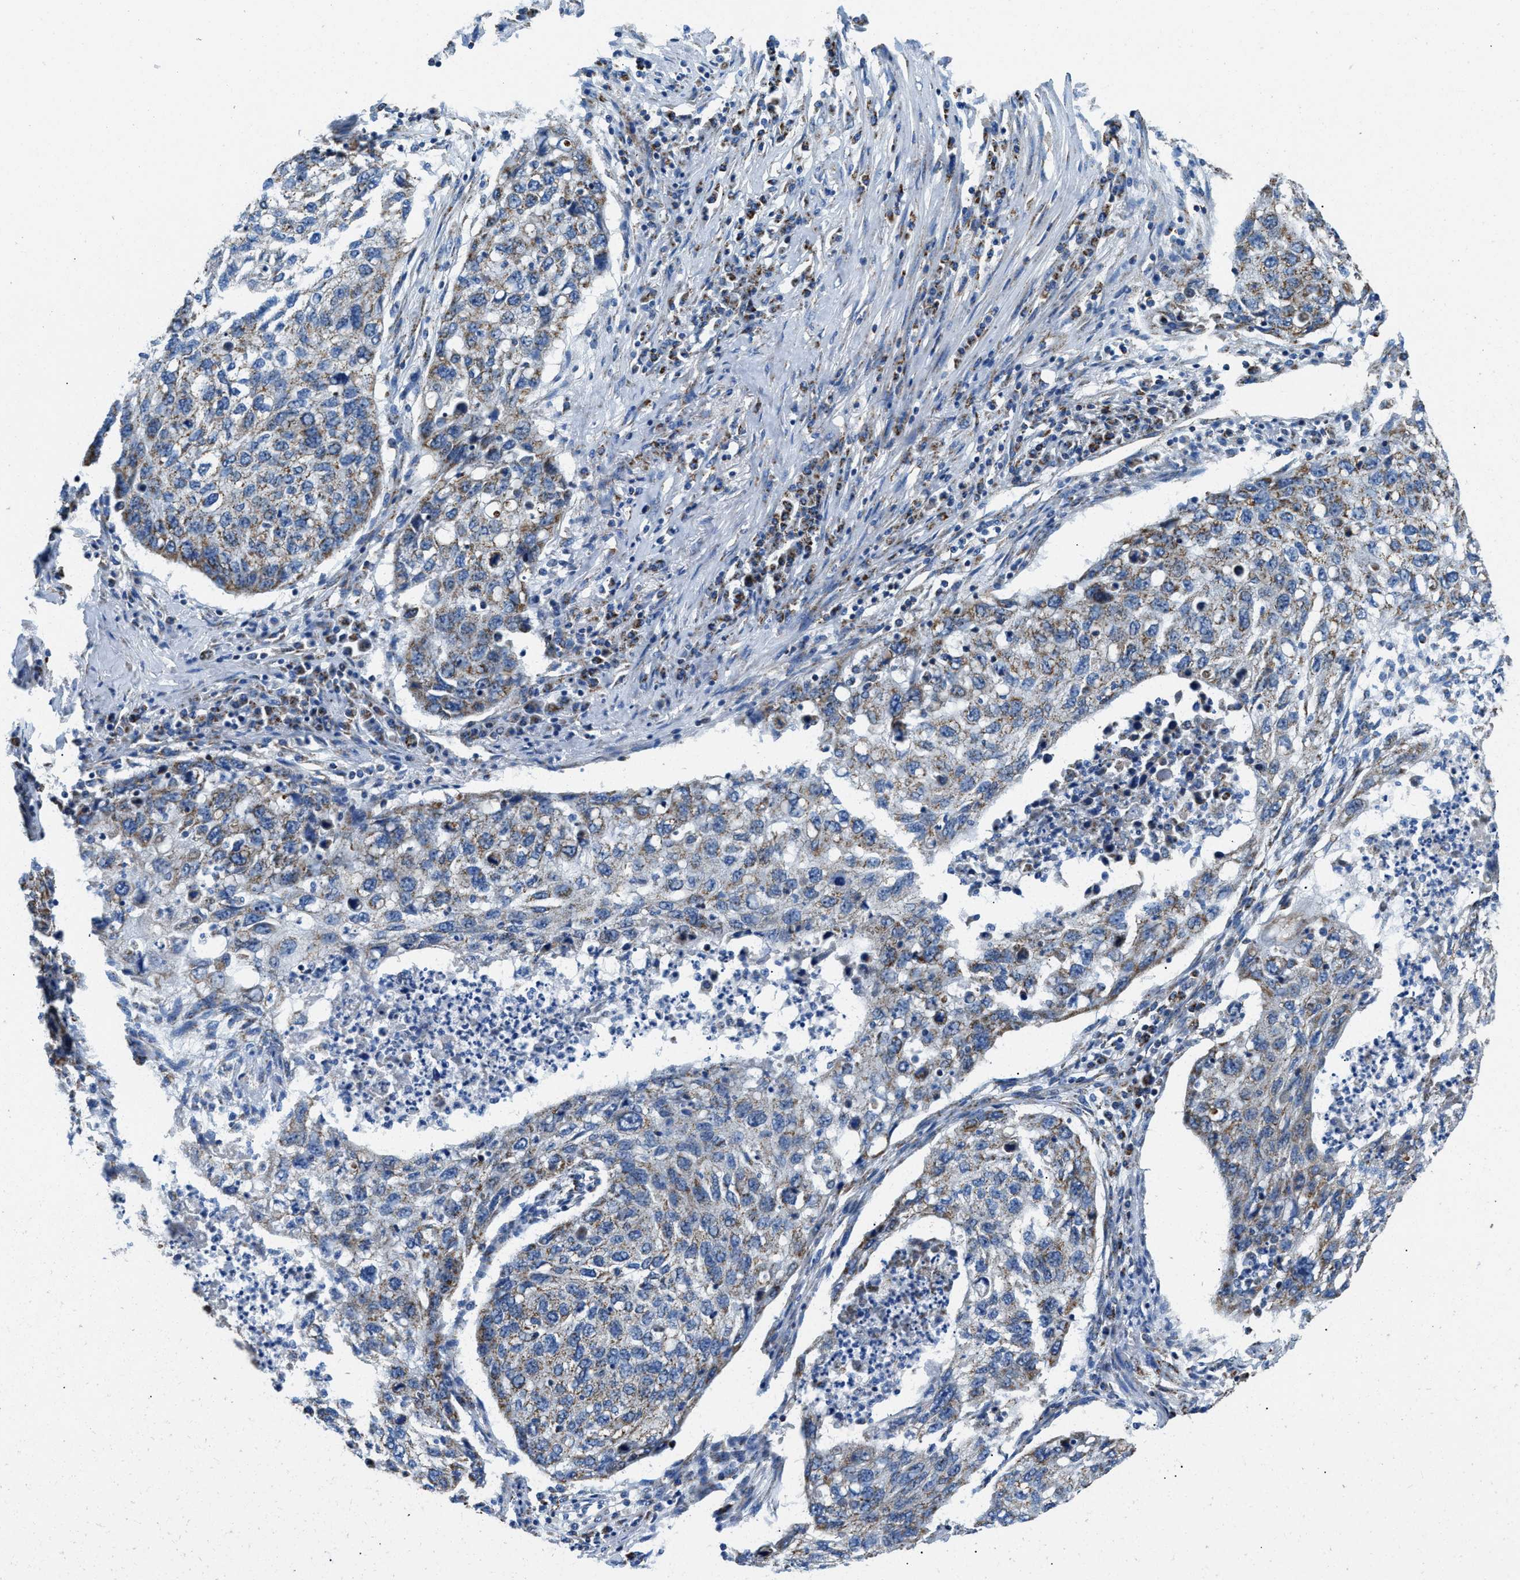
{"staining": {"intensity": "moderate", "quantity": "25%-75%", "location": "cytoplasmic/membranous"}, "tissue": "lung cancer", "cell_type": "Tumor cells", "image_type": "cancer", "snomed": [{"axis": "morphology", "description": "Squamous cell carcinoma, NOS"}, {"axis": "topography", "description": "Lung"}], "caption": "Moderate cytoplasmic/membranous protein expression is present in about 25%-75% of tumor cells in squamous cell carcinoma (lung).", "gene": "STK33", "patient": {"sex": "female", "age": 63}}